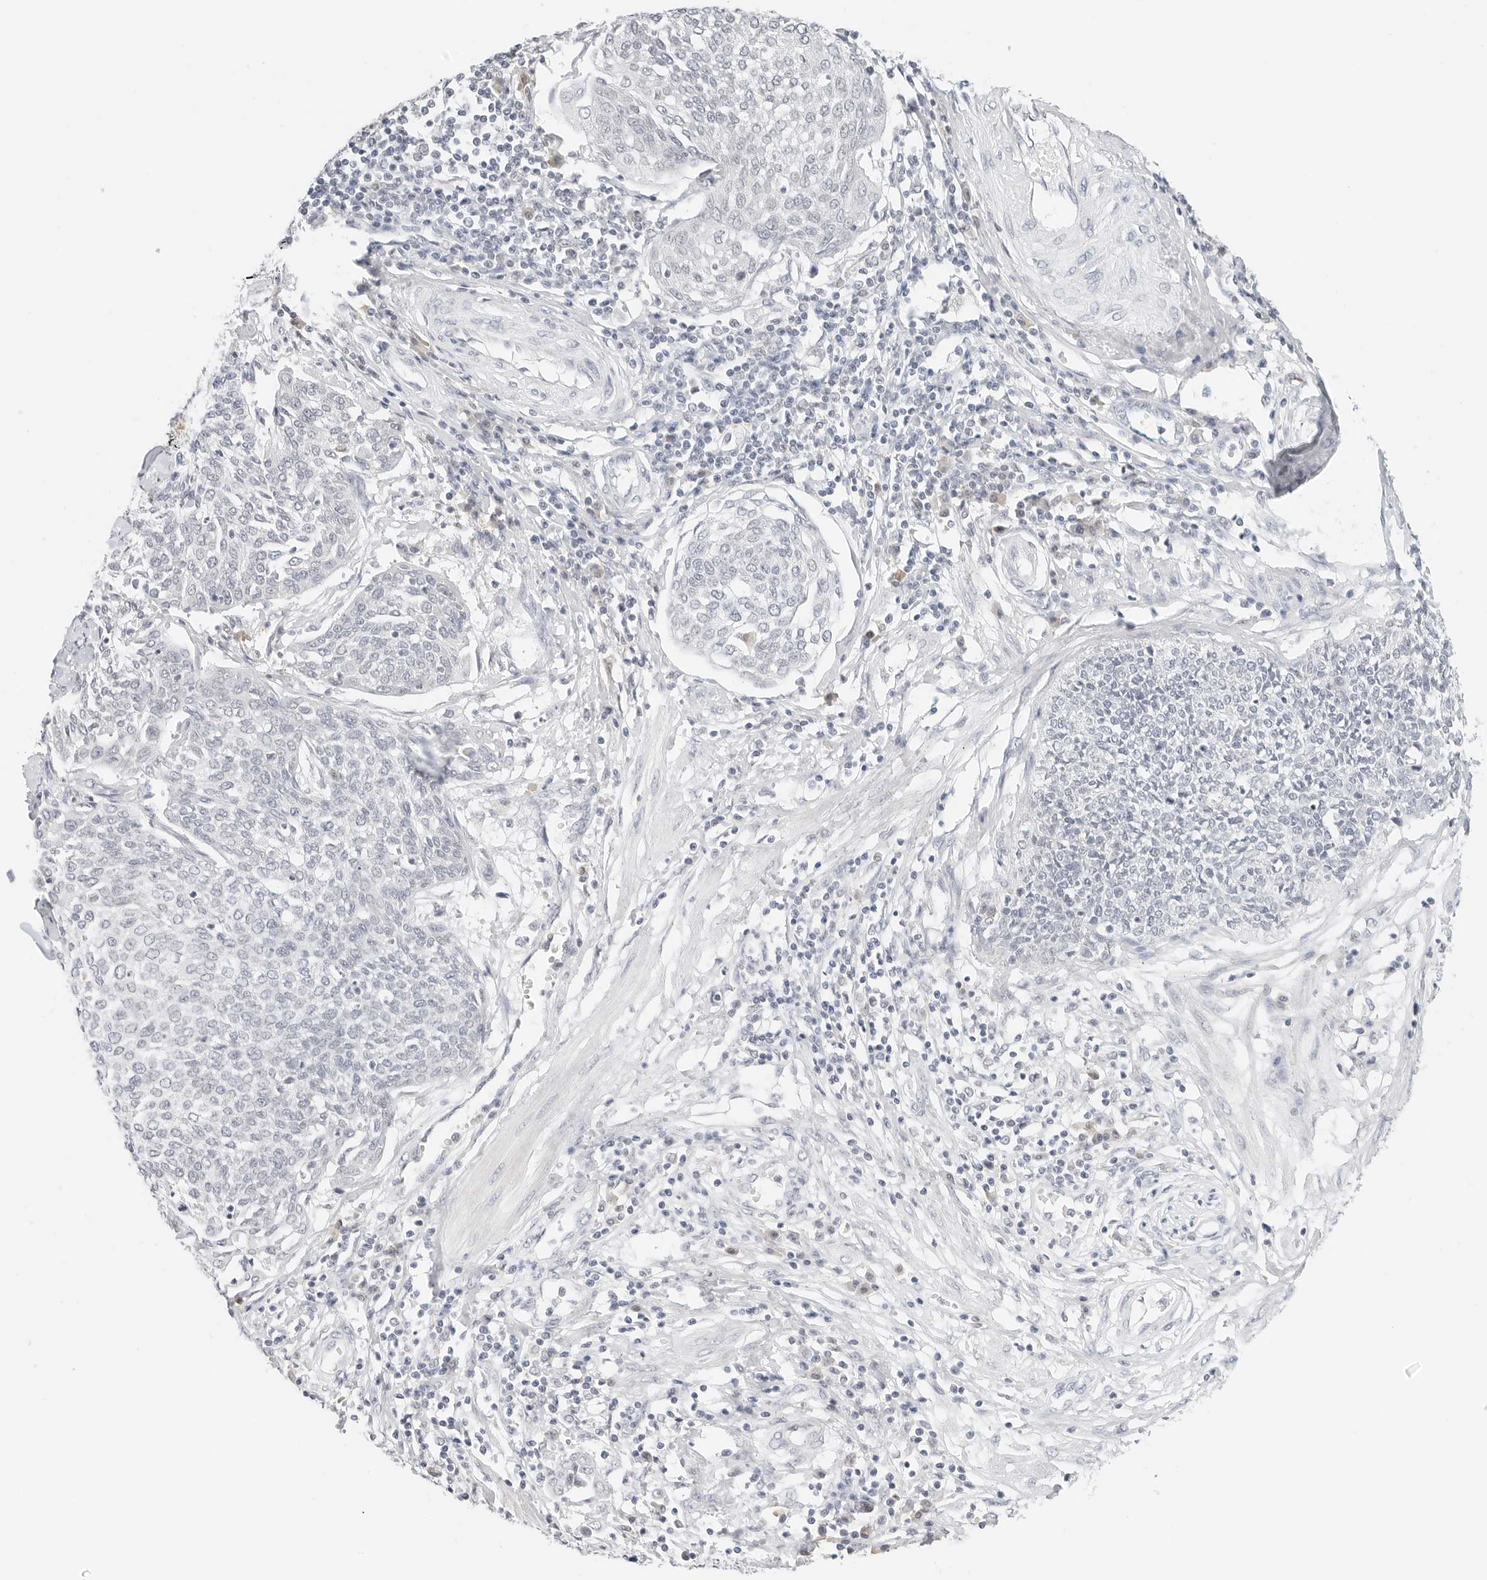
{"staining": {"intensity": "negative", "quantity": "none", "location": "none"}, "tissue": "cervical cancer", "cell_type": "Tumor cells", "image_type": "cancer", "snomed": [{"axis": "morphology", "description": "Squamous cell carcinoma, NOS"}, {"axis": "topography", "description": "Cervix"}], "caption": "Immunohistochemistry (IHC) image of human cervical squamous cell carcinoma stained for a protein (brown), which reveals no positivity in tumor cells.", "gene": "NEO1", "patient": {"sex": "female", "age": 34}}